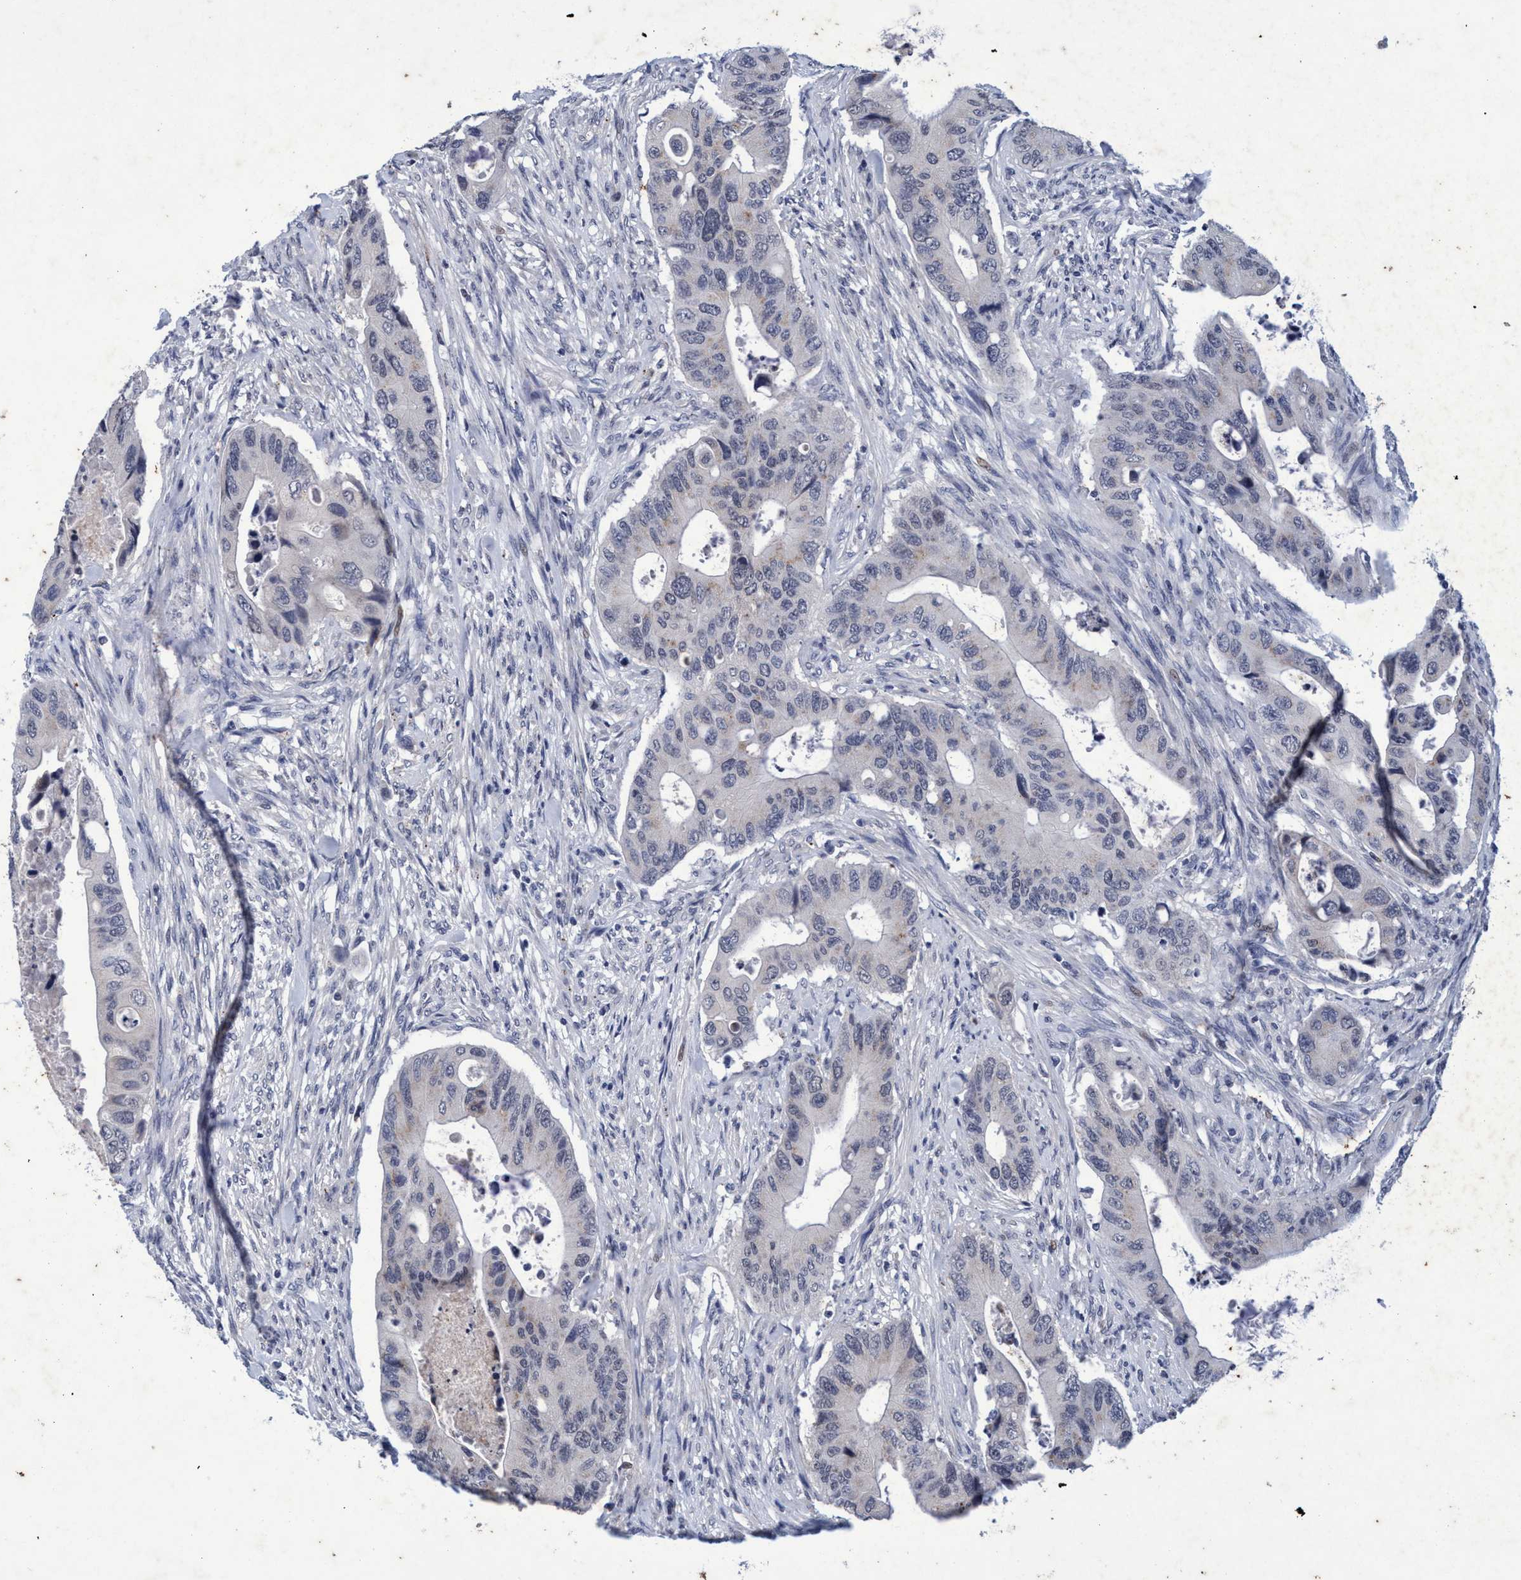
{"staining": {"intensity": "negative", "quantity": "none", "location": "none"}, "tissue": "colorectal cancer", "cell_type": "Tumor cells", "image_type": "cancer", "snomed": [{"axis": "morphology", "description": "Adenocarcinoma, NOS"}, {"axis": "topography", "description": "Rectum"}], "caption": "High power microscopy image of an IHC micrograph of colorectal cancer, revealing no significant positivity in tumor cells.", "gene": "GRB14", "patient": {"sex": "female", "age": 57}}